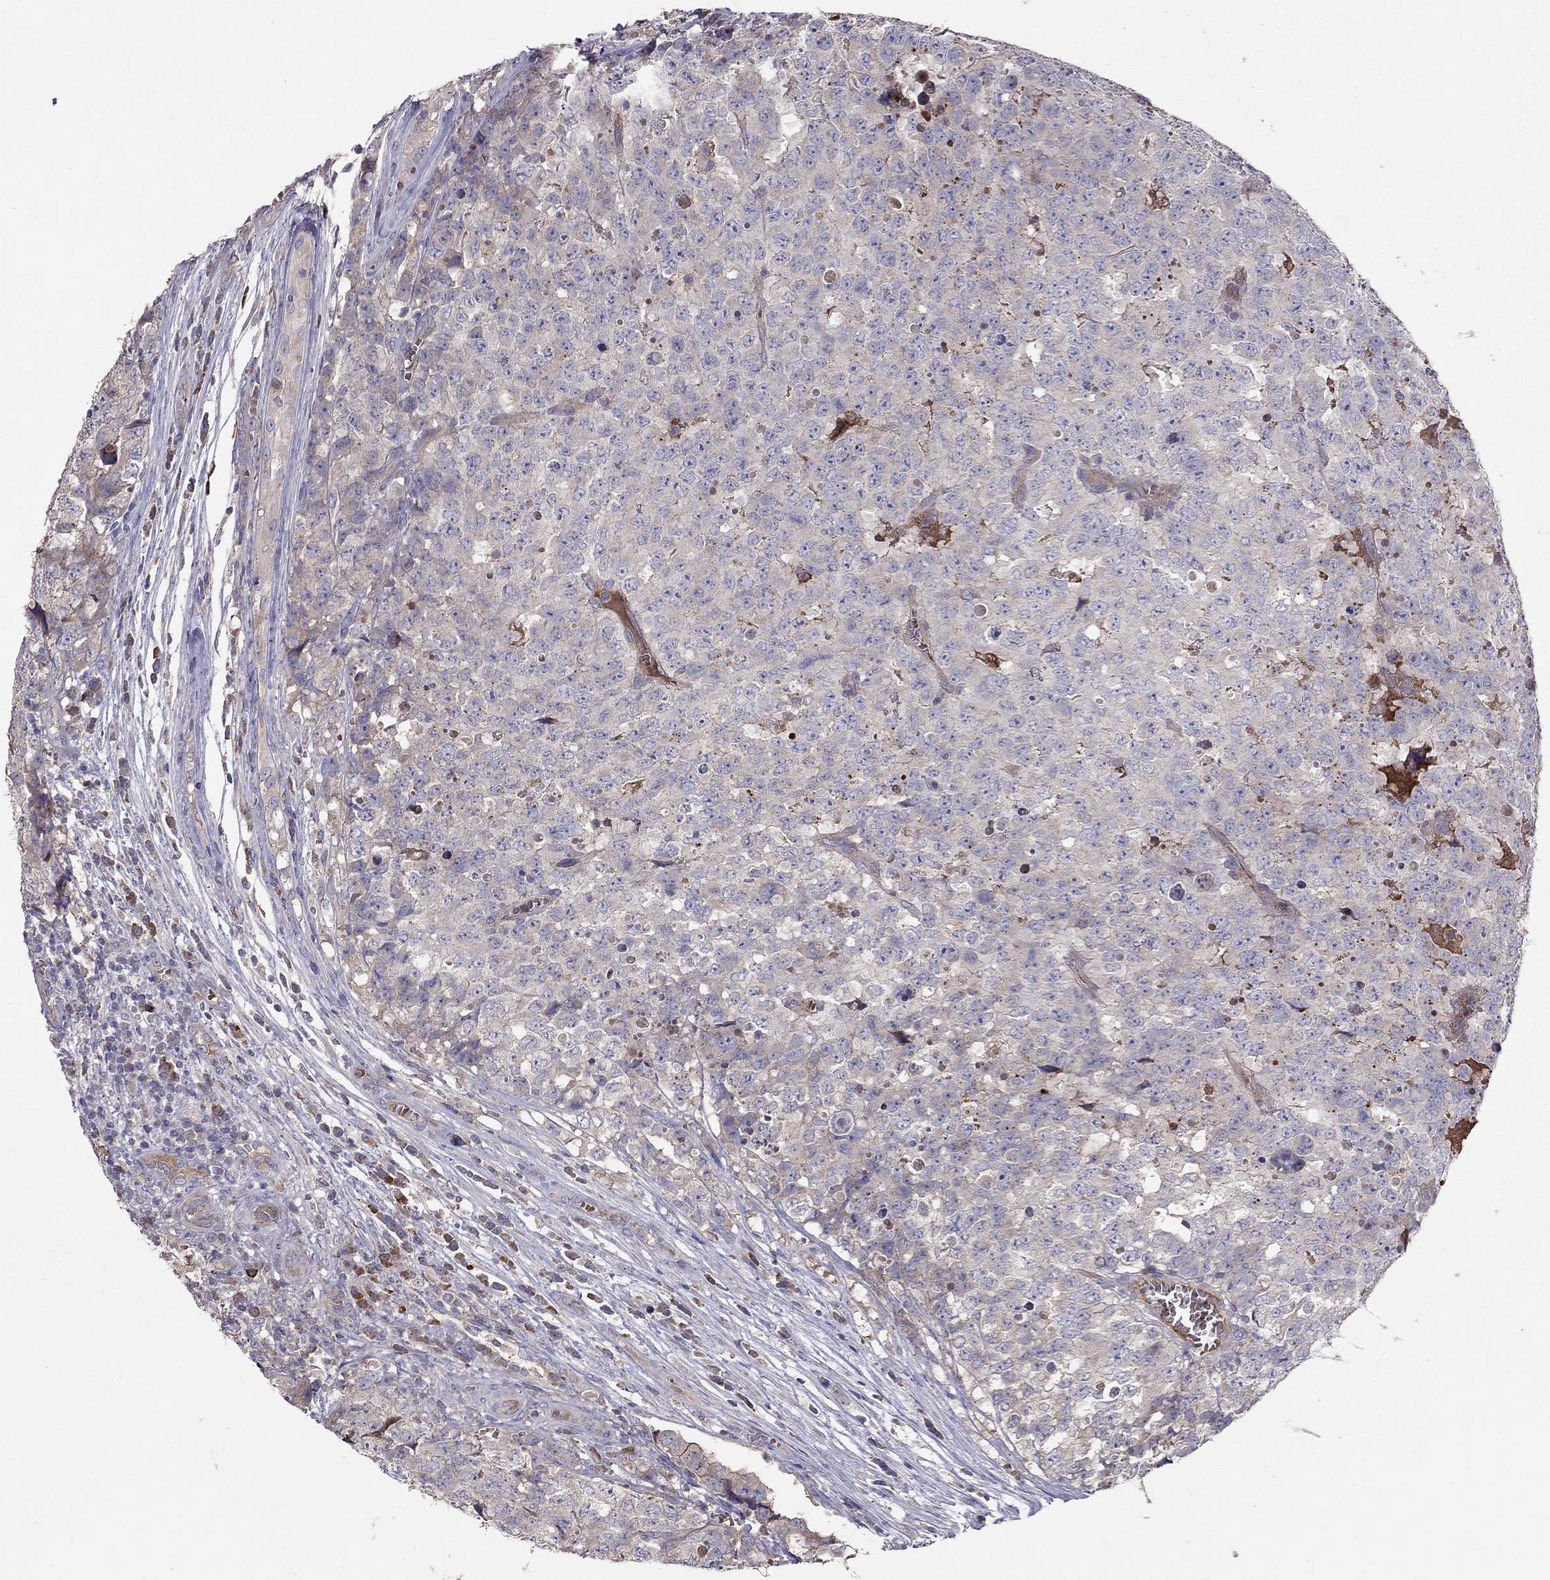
{"staining": {"intensity": "weak", "quantity": "<25%", "location": "cytoplasmic/membranous"}, "tissue": "testis cancer", "cell_type": "Tumor cells", "image_type": "cancer", "snomed": [{"axis": "morphology", "description": "Carcinoma, Embryonal, NOS"}, {"axis": "topography", "description": "Testis"}], "caption": "High power microscopy histopathology image of an IHC histopathology image of testis cancer, revealing no significant staining in tumor cells.", "gene": "PIK3CG", "patient": {"sex": "male", "age": 23}}